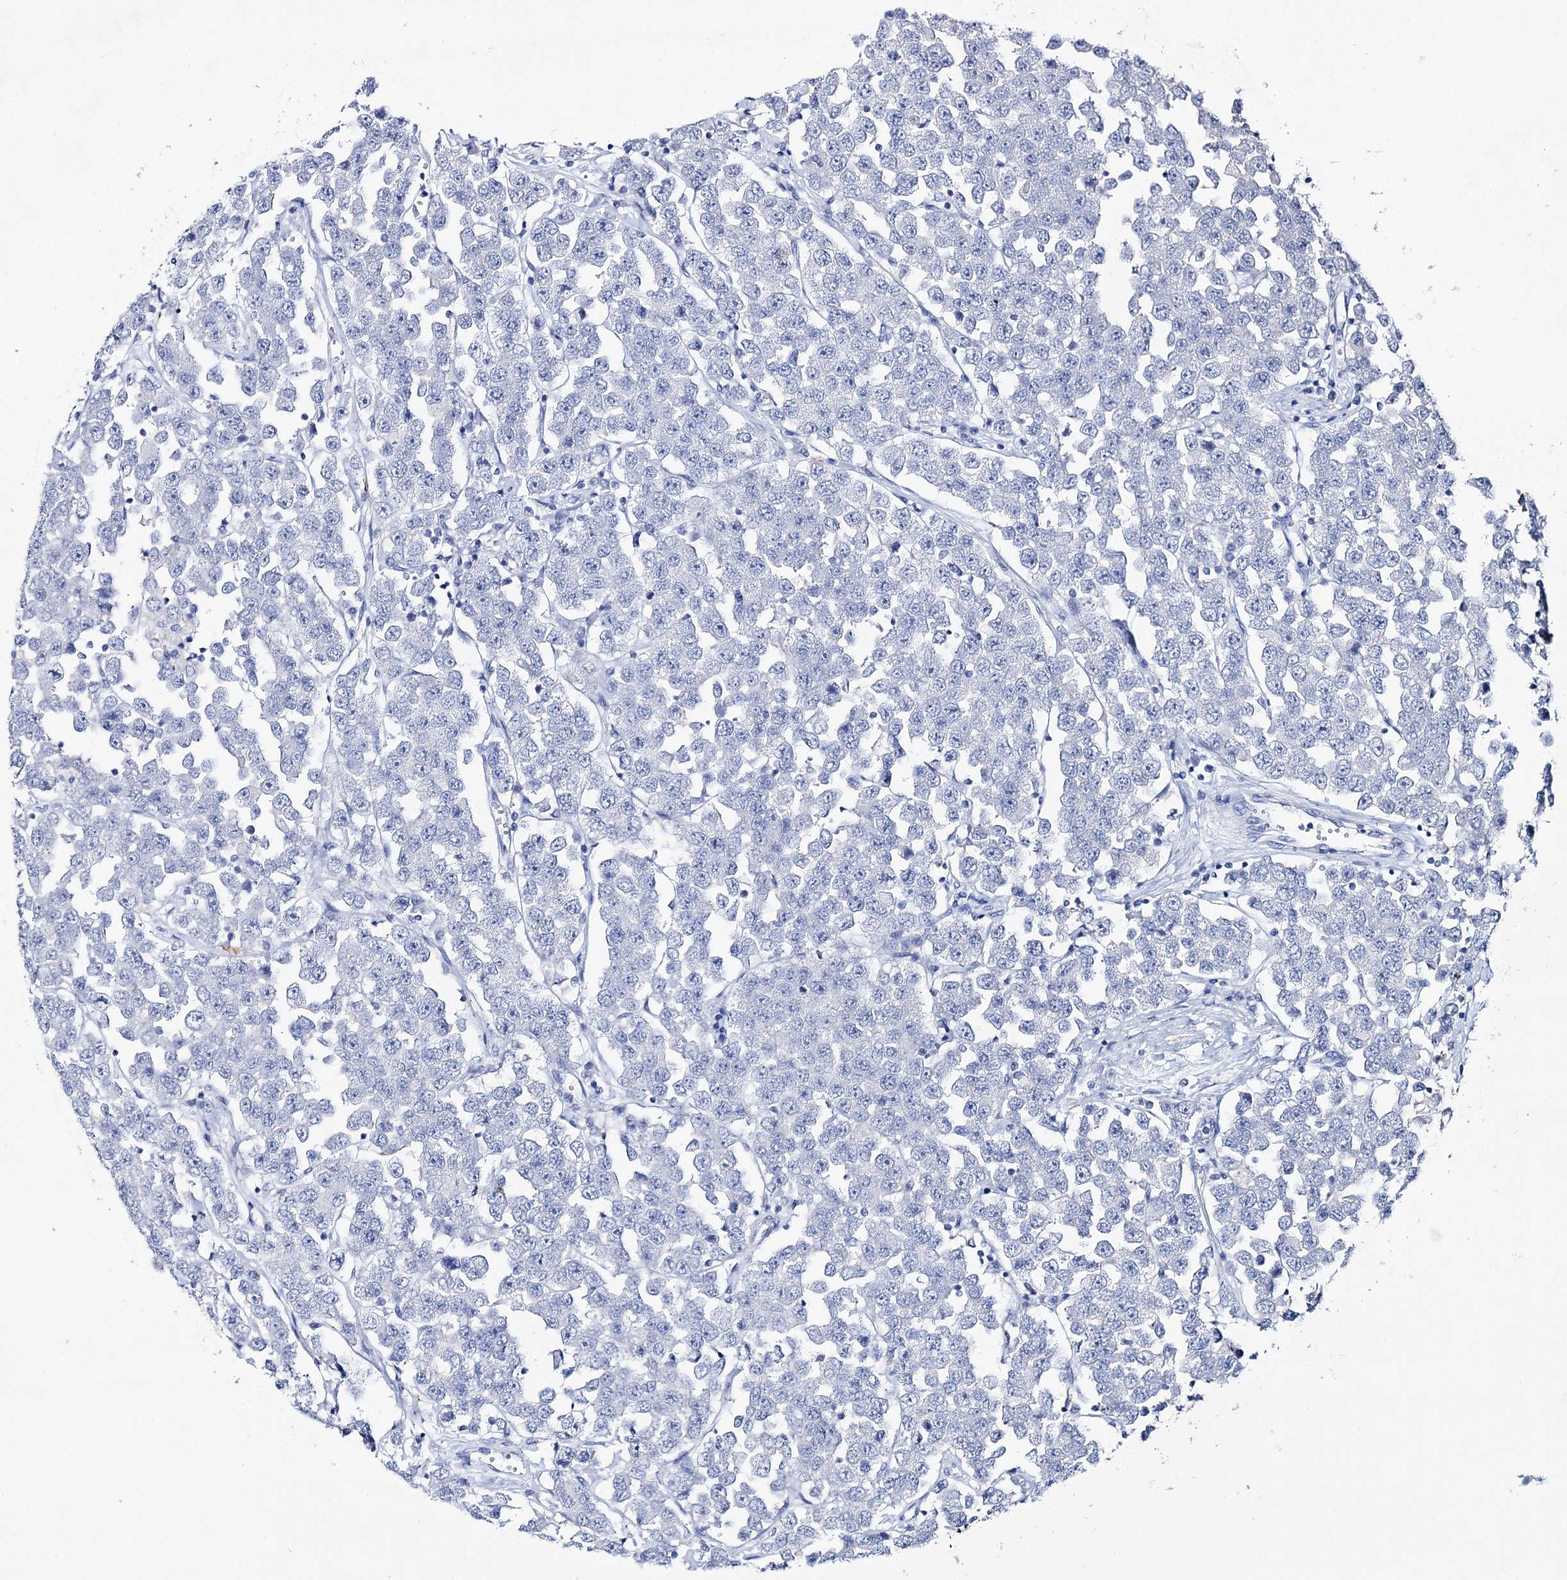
{"staining": {"intensity": "negative", "quantity": "none", "location": "none"}, "tissue": "testis cancer", "cell_type": "Tumor cells", "image_type": "cancer", "snomed": [{"axis": "morphology", "description": "Seminoma, NOS"}, {"axis": "topography", "description": "Testis"}], "caption": "Testis seminoma was stained to show a protein in brown. There is no significant positivity in tumor cells. The staining was performed using DAB (3,3'-diaminobenzidine) to visualize the protein expression in brown, while the nuclei were stained in blue with hematoxylin (Magnification: 20x).", "gene": "LYZL4", "patient": {"sex": "male", "age": 28}}